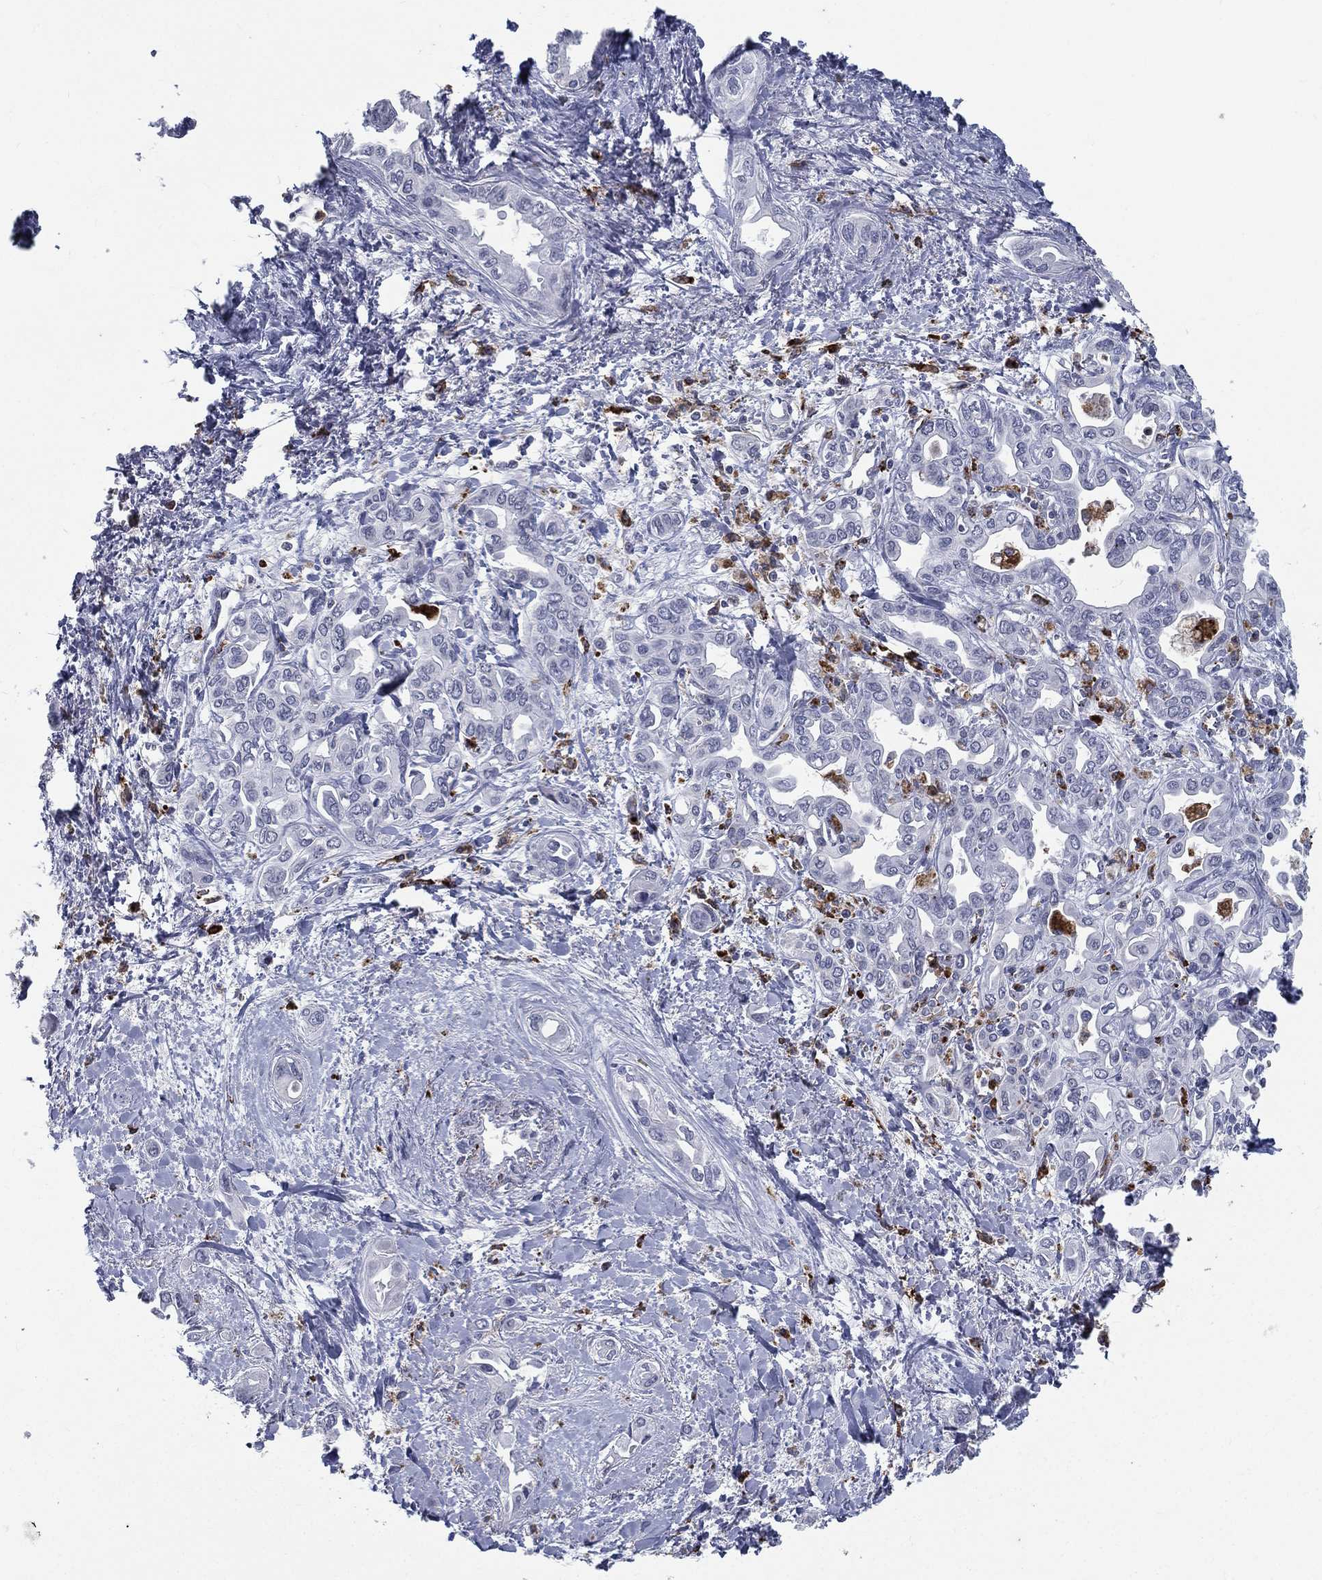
{"staining": {"intensity": "negative", "quantity": "none", "location": "none"}, "tissue": "liver cancer", "cell_type": "Tumor cells", "image_type": "cancer", "snomed": [{"axis": "morphology", "description": "Cholangiocarcinoma"}, {"axis": "topography", "description": "Liver"}], "caption": "Photomicrograph shows no significant protein staining in tumor cells of liver cancer.", "gene": "EVI2B", "patient": {"sex": "female", "age": 64}}